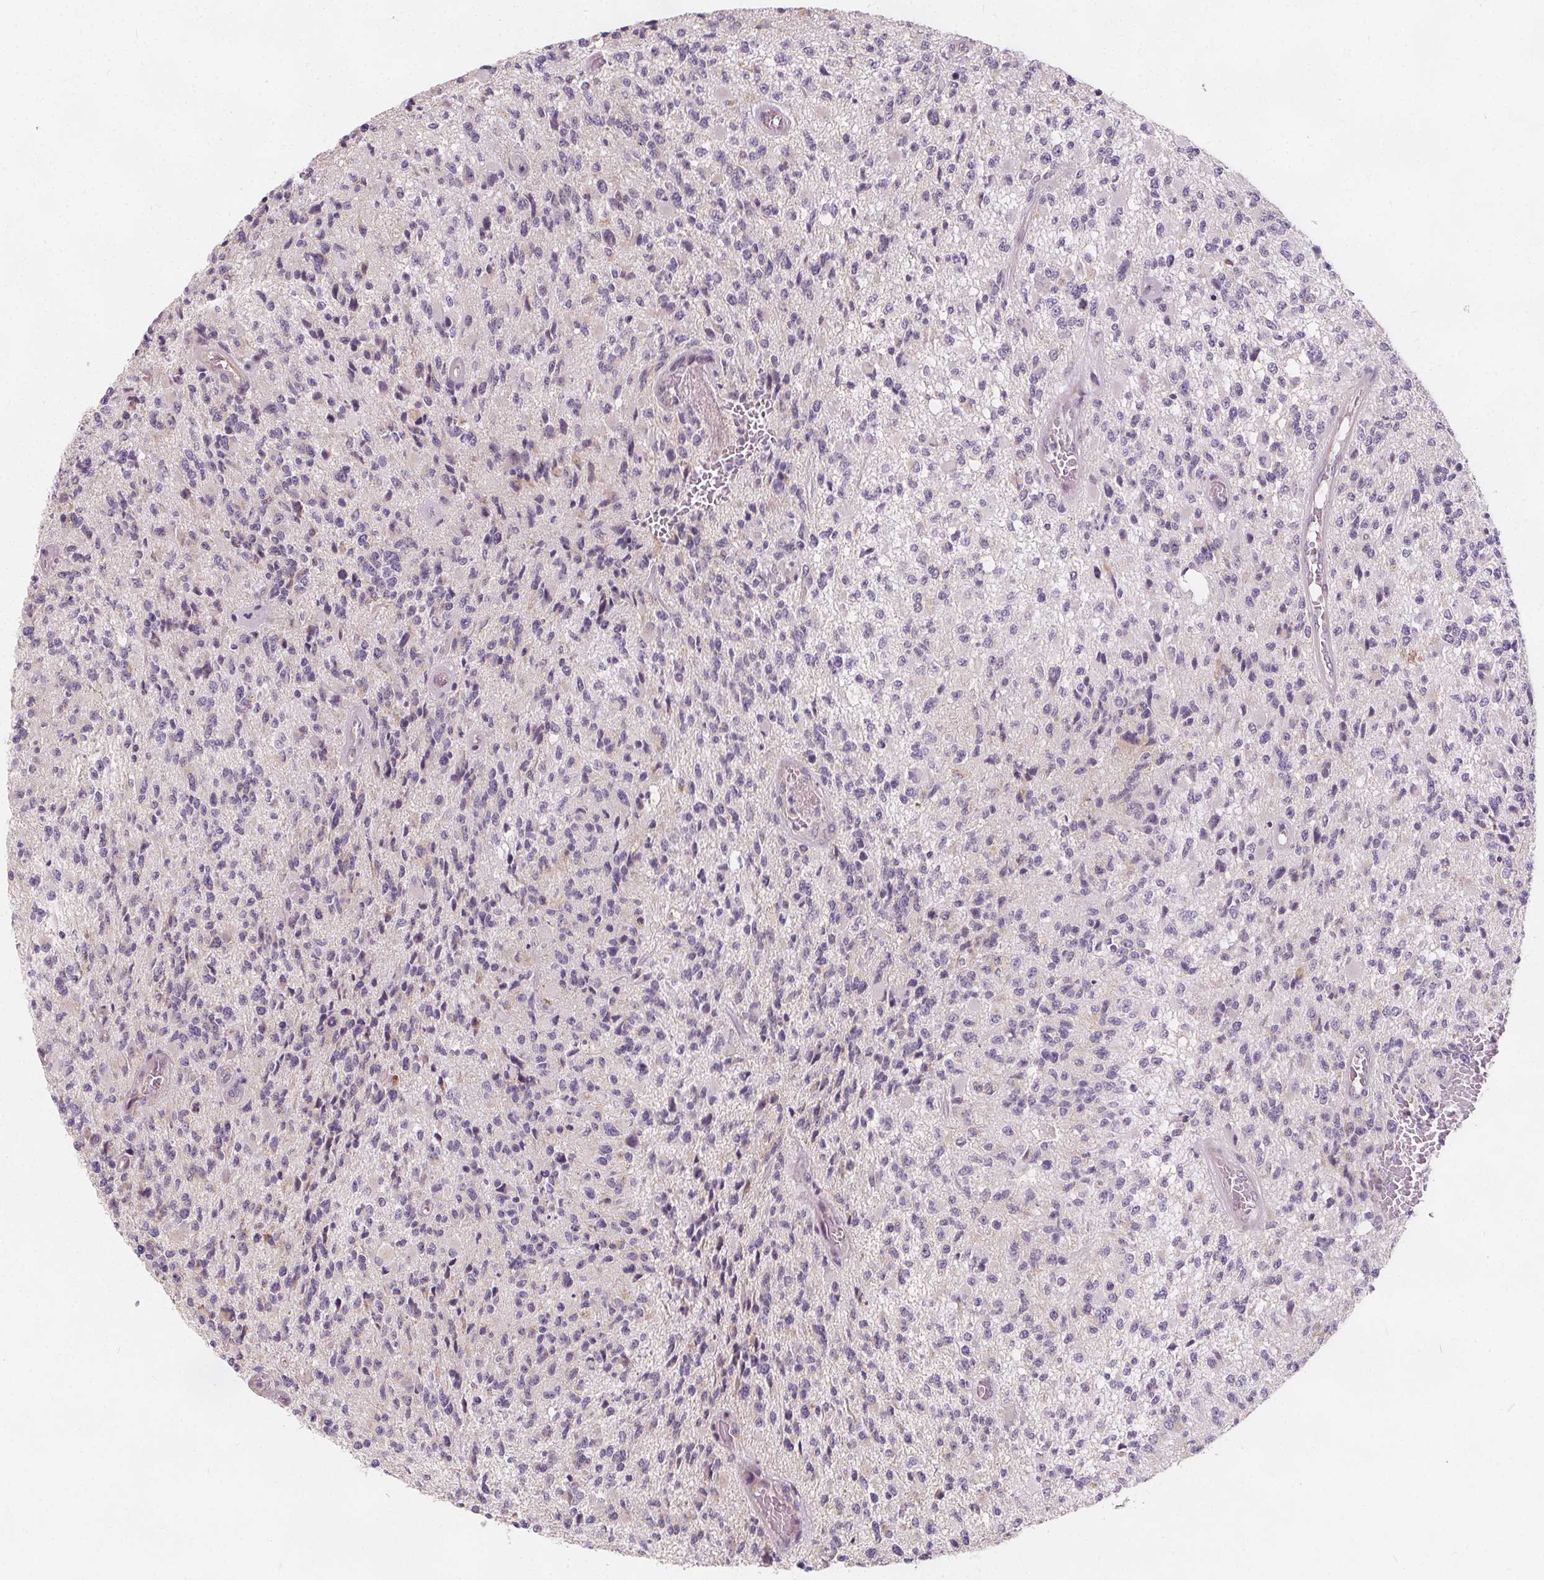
{"staining": {"intensity": "negative", "quantity": "none", "location": "none"}, "tissue": "glioma", "cell_type": "Tumor cells", "image_type": "cancer", "snomed": [{"axis": "morphology", "description": "Glioma, malignant, High grade"}, {"axis": "topography", "description": "Brain"}], "caption": "Photomicrograph shows no protein staining in tumor cells of glioma tissue.", "gene": "DRC3", "patient": {"sex": "female", "age": 63}}